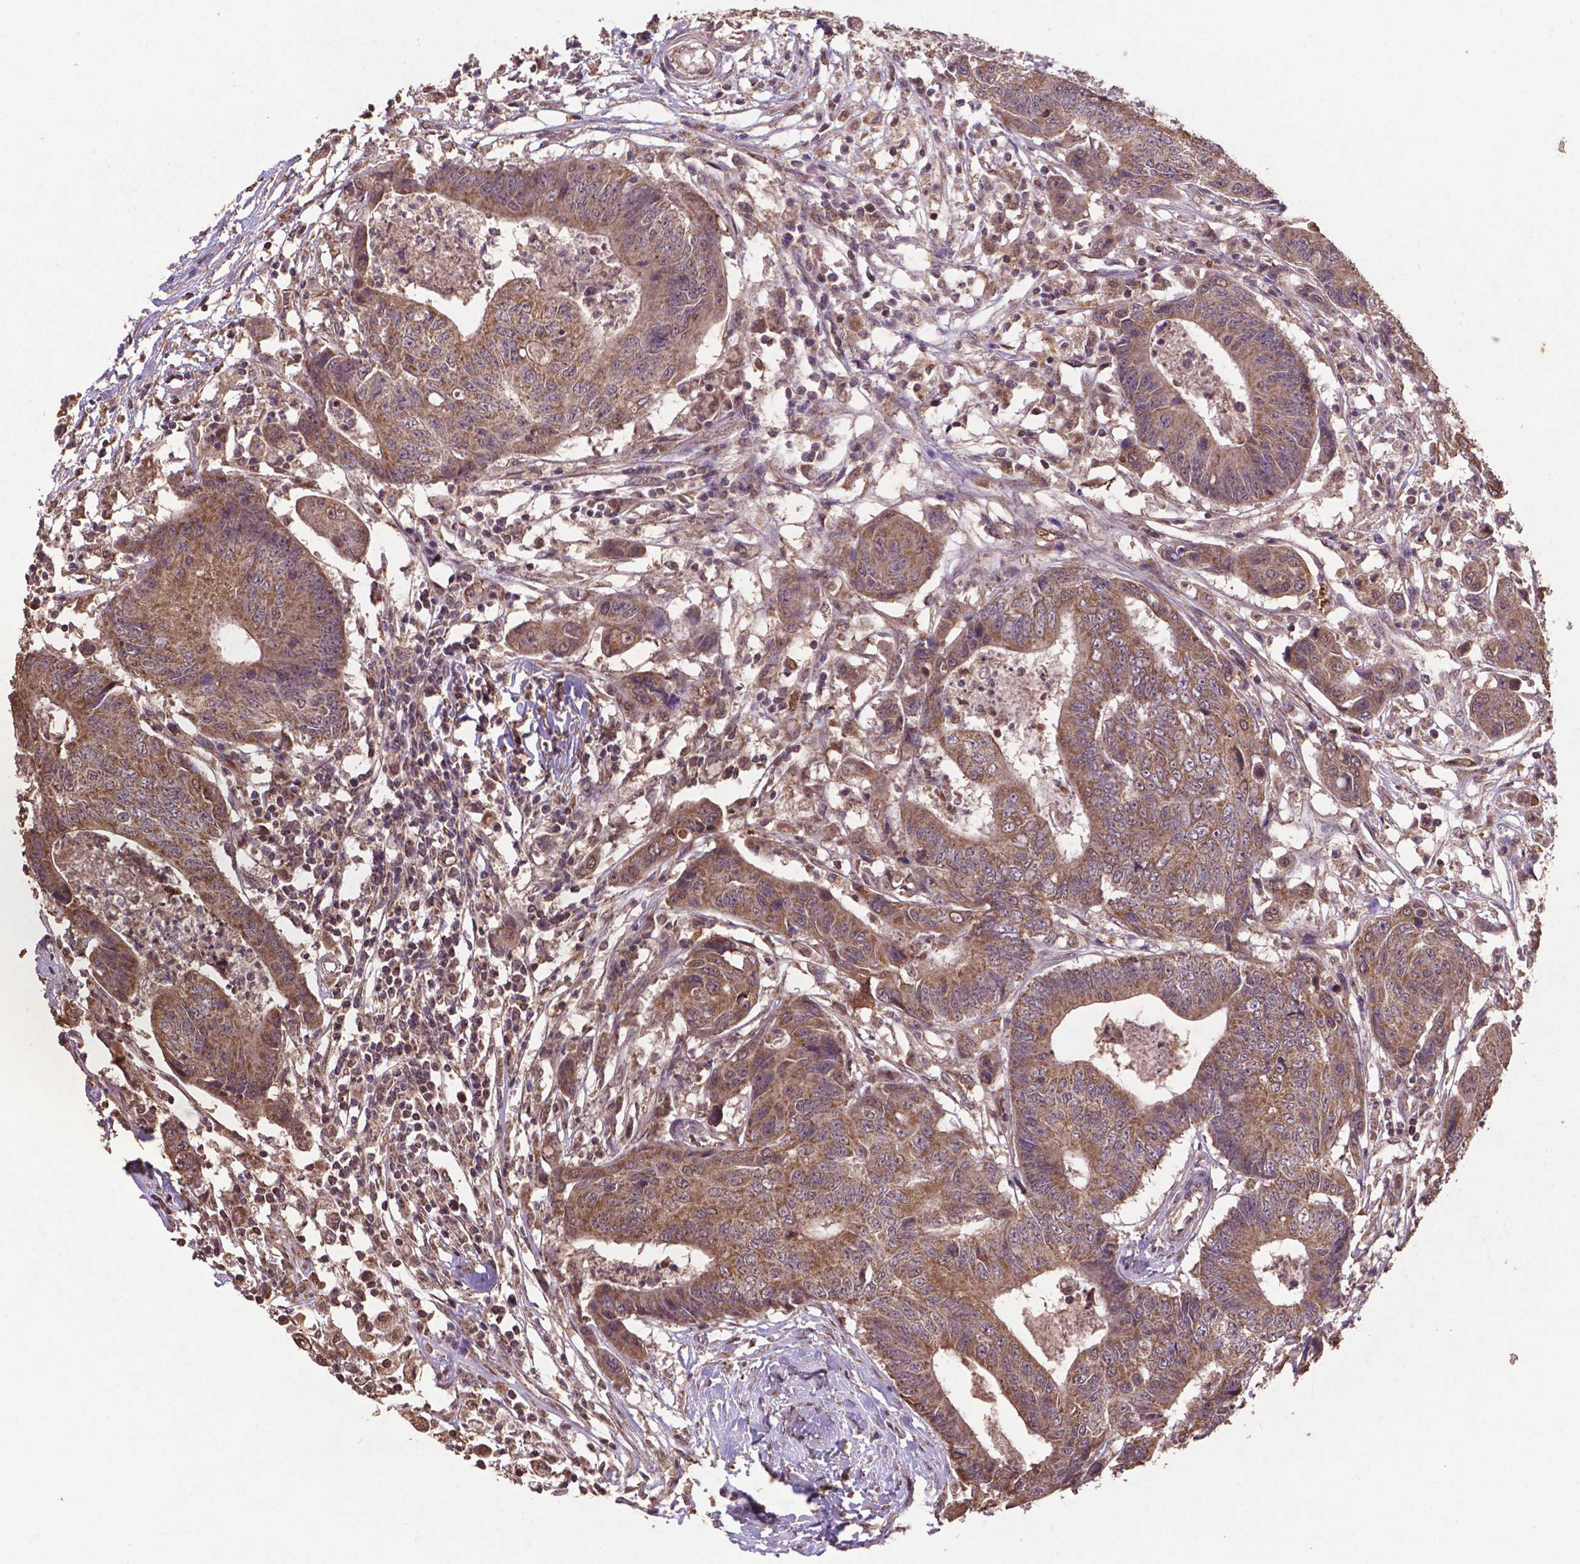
{"staining": {"intensity": "moderate", "quantity": ">75%", "location": "cytoplasmic/membranous"}, "tissue": "colorectal cancer", "cell_type": "Tumor cells", "image_type": "cancer", "snomed": [{"axis": "morphology", "description": "Adenocarcinoma, NOS"}, {"axis": "topography", "description": "Colon"}], "caption": "A medium amount of moderate cytoplasmic/membranous staining is appreciated in approximately >75% of tumor cells in colorectal cancer tissue.", "gene": "DCAF1", "patient": {"sex": "female", "age": 48}}